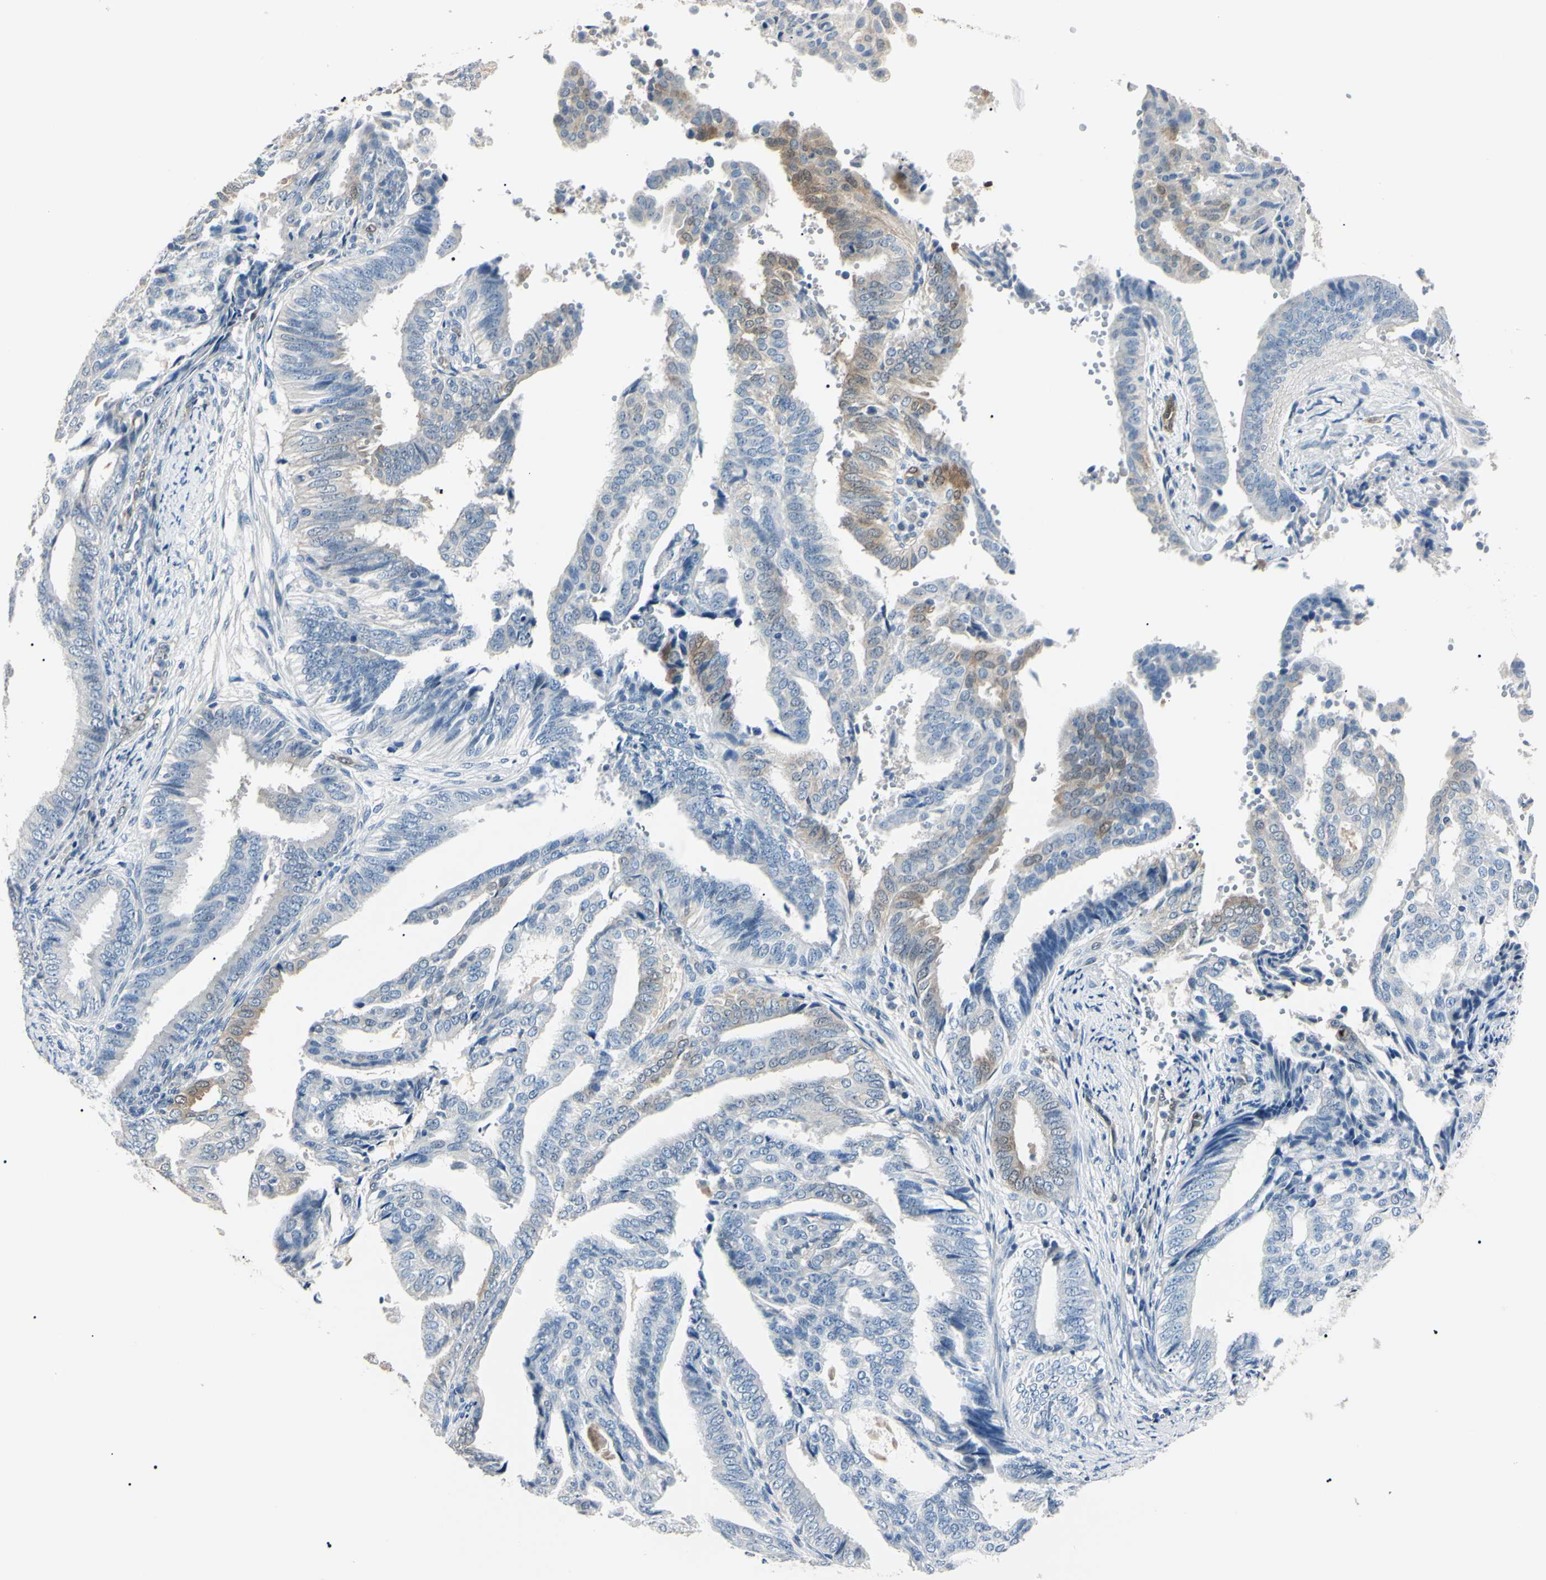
{"staining": {"intensity": "weak", "quantity": "<25%", "location": "cytoplasmic/membranous"}, "tissue": "endometrial cancer", "cell_type": "Tumor cells", "image_type": "cancer", "snomed": [{"axis": "morphology", "description": "Adenocarcinoma, NOS"}, {"axis": "topography", "description": "Endometrium"}], "caption": "Tumor cells are negative for protein expression in human endometrial cancer (adenocarcinoma). (Brightfield microscopy of DAB (3,3'-diaminobenzidine) immunohistochemistry at high magnification).", "gene": "AKR1C3", "patient": {"sex": "female", "age": 58}}